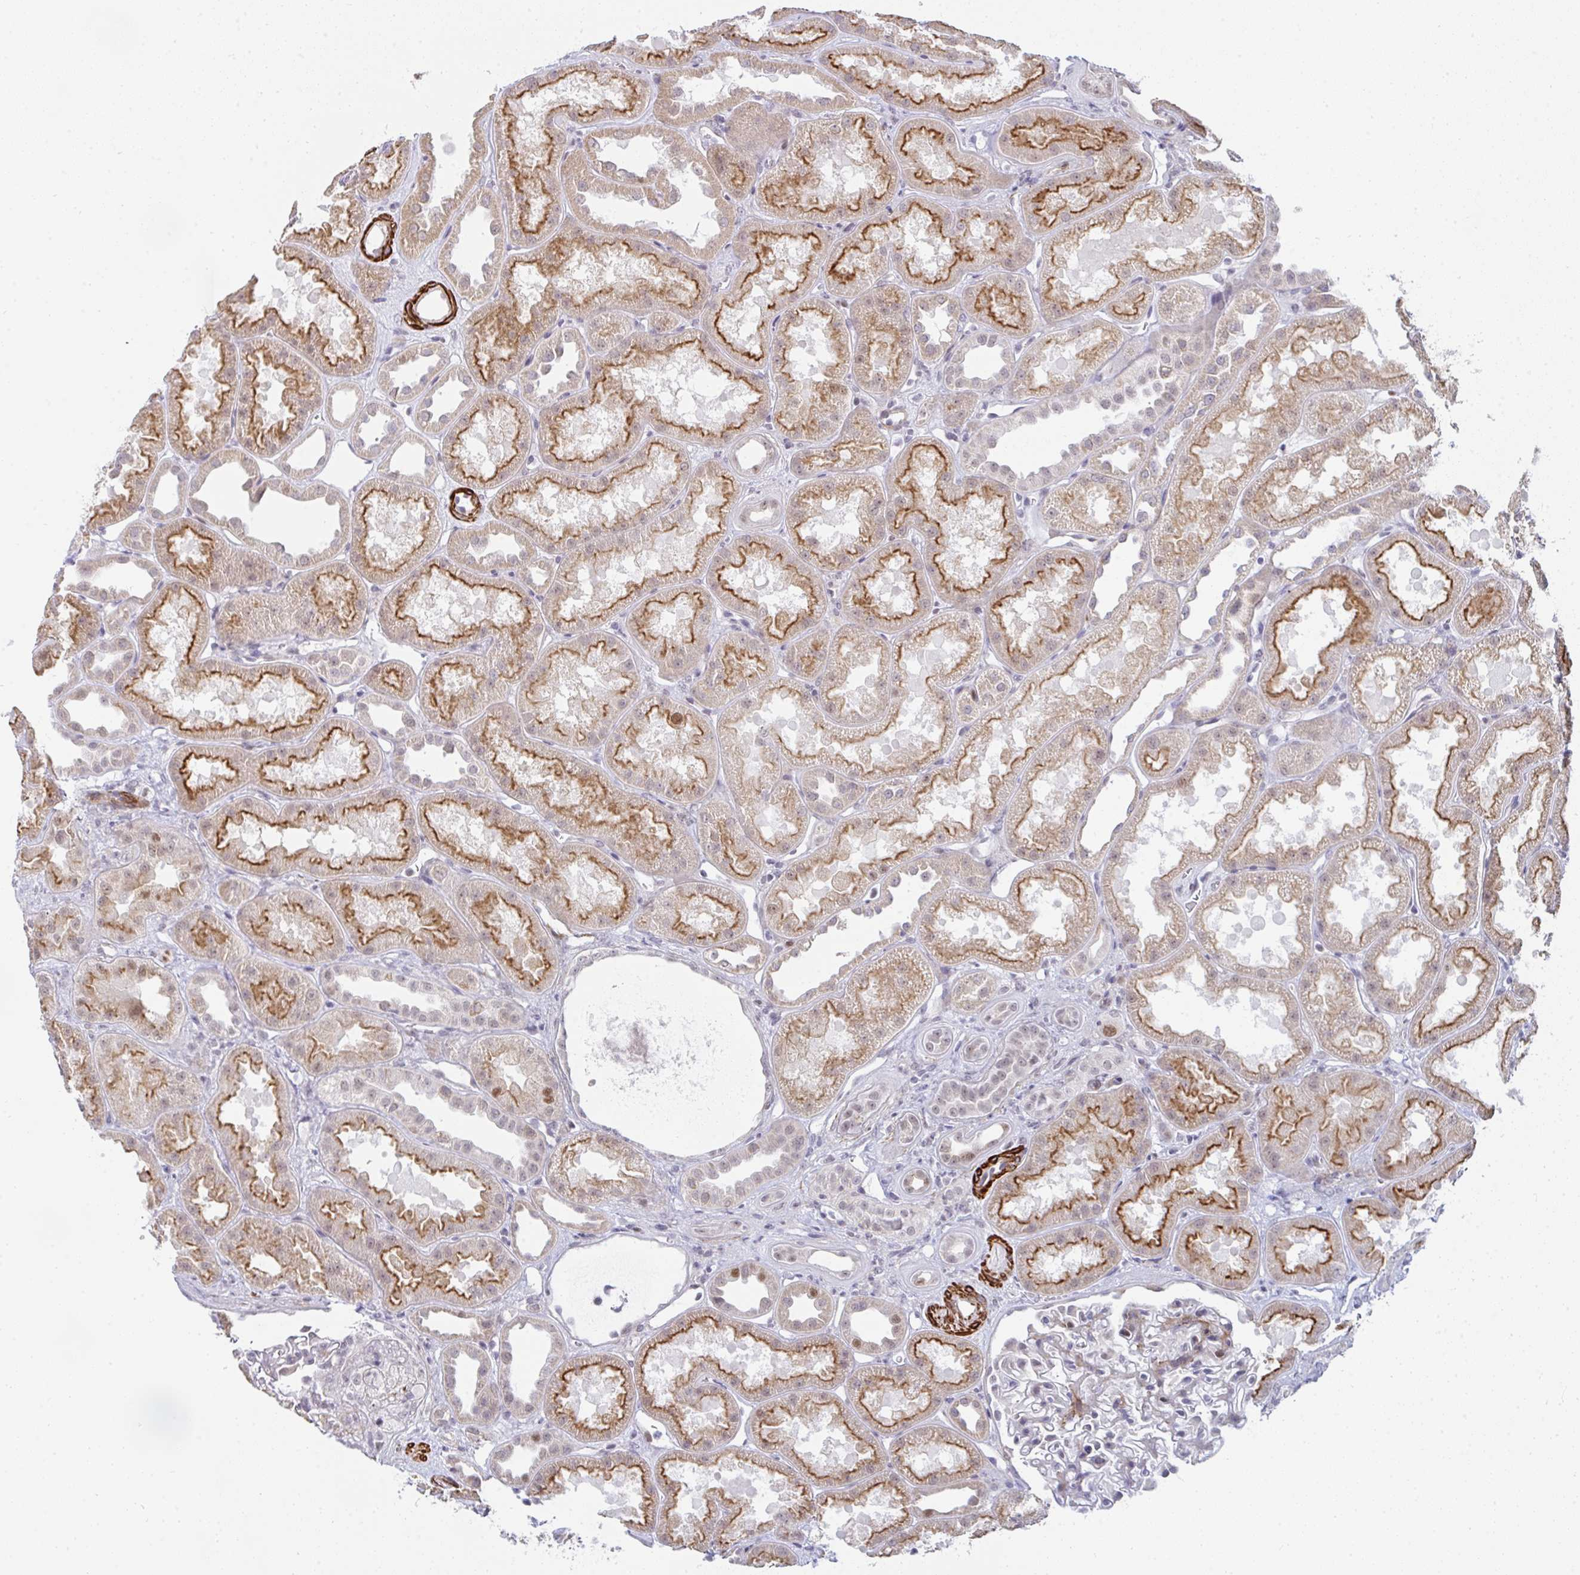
{"staining": {"intensity": "weak", "quantity": "<25%", "location": "cytoplasmic/membranous"}, "tissue": "kidney", "cell_type": "Cells in glomeruli", "image_type": "normal", "snomed": [{"axis": "morphology", "description": "Normal tissue, NOS"}, {"axis": "topography", "description": "Kidney"}], "caption": "Protein analysis of normal kidney reveals no significant expression in cells in glomeruli.", "gene": "GINS2", "patient": {"sex": "male", "age": 61}}